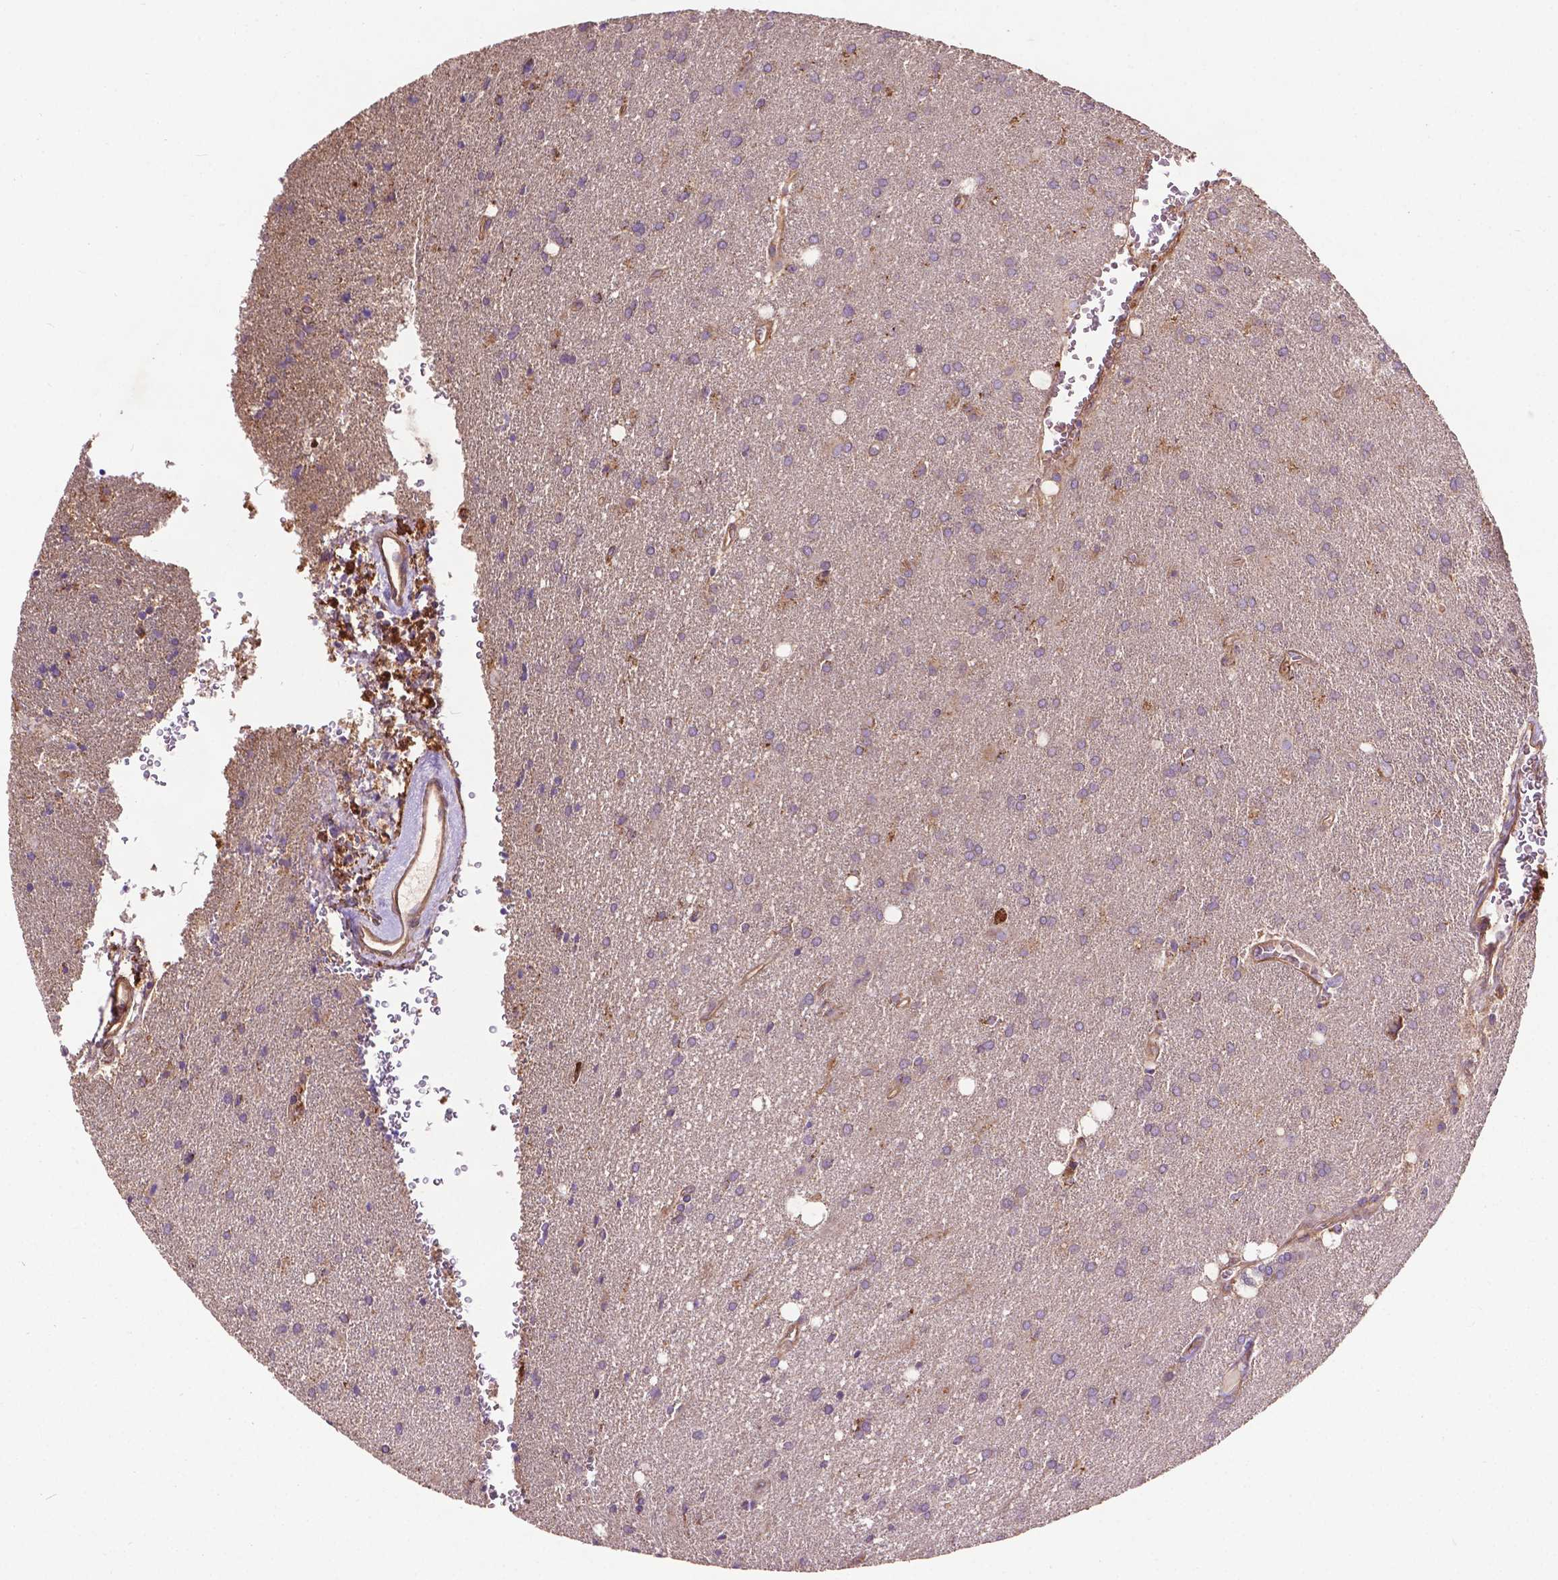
{"staining": {"intensity": "negative", "quantity": "none", "location": "none"}, "tissue": "glioma", "cell_type": "Tumor cells", "image_type": "cancer", "snomed": [{"axis": "morphology", "description": "Glioma, malignant, Low grade"}, {"axis": "topography", "description": "Brain"}], "caption": "Tumor cells are negative for brown protein staining in glioma.", "gene": "CCDC71L", "patient": {"sex": "male", "age": 58}}